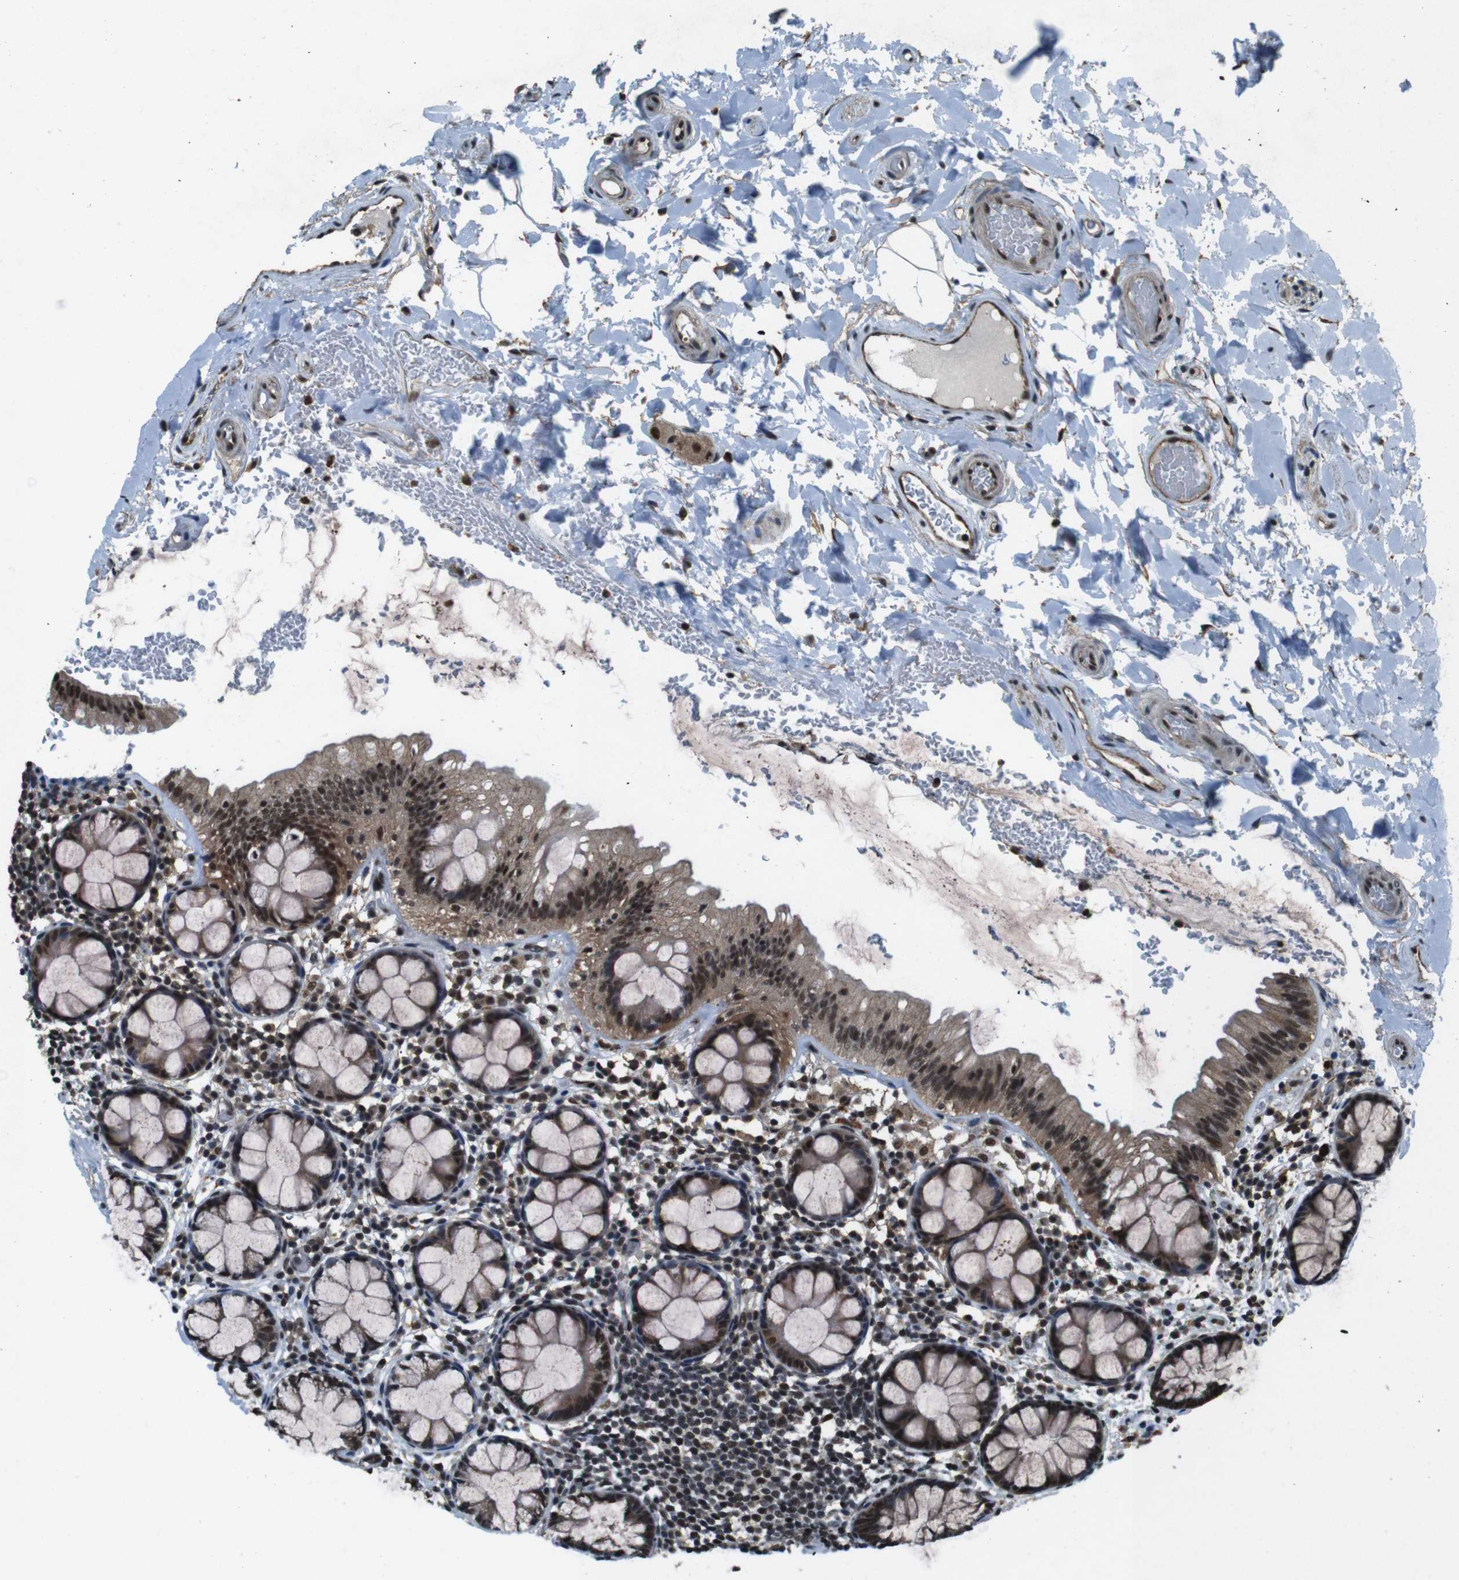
{"staining": {"intensity": "moderate", "quantity": ">75%", "location": "cytoplasmic/membranous,nuclear"}, "tissue": "colon", "cell_type": "Endothelial cells", "image_type": "normal", "snomed": [{"axis": "morphology", "description": "Normal tissue, NOS"}, {"axis": "topography", "description": "Colon"}], "caption": "A medium amount of moderate cytoplasmic/membranous,nuclear expression is present in approximately >75% of endothelial cells in normal colon.", "gene": "NR4A2", "patient": {"sex": "female", "age": 80}}